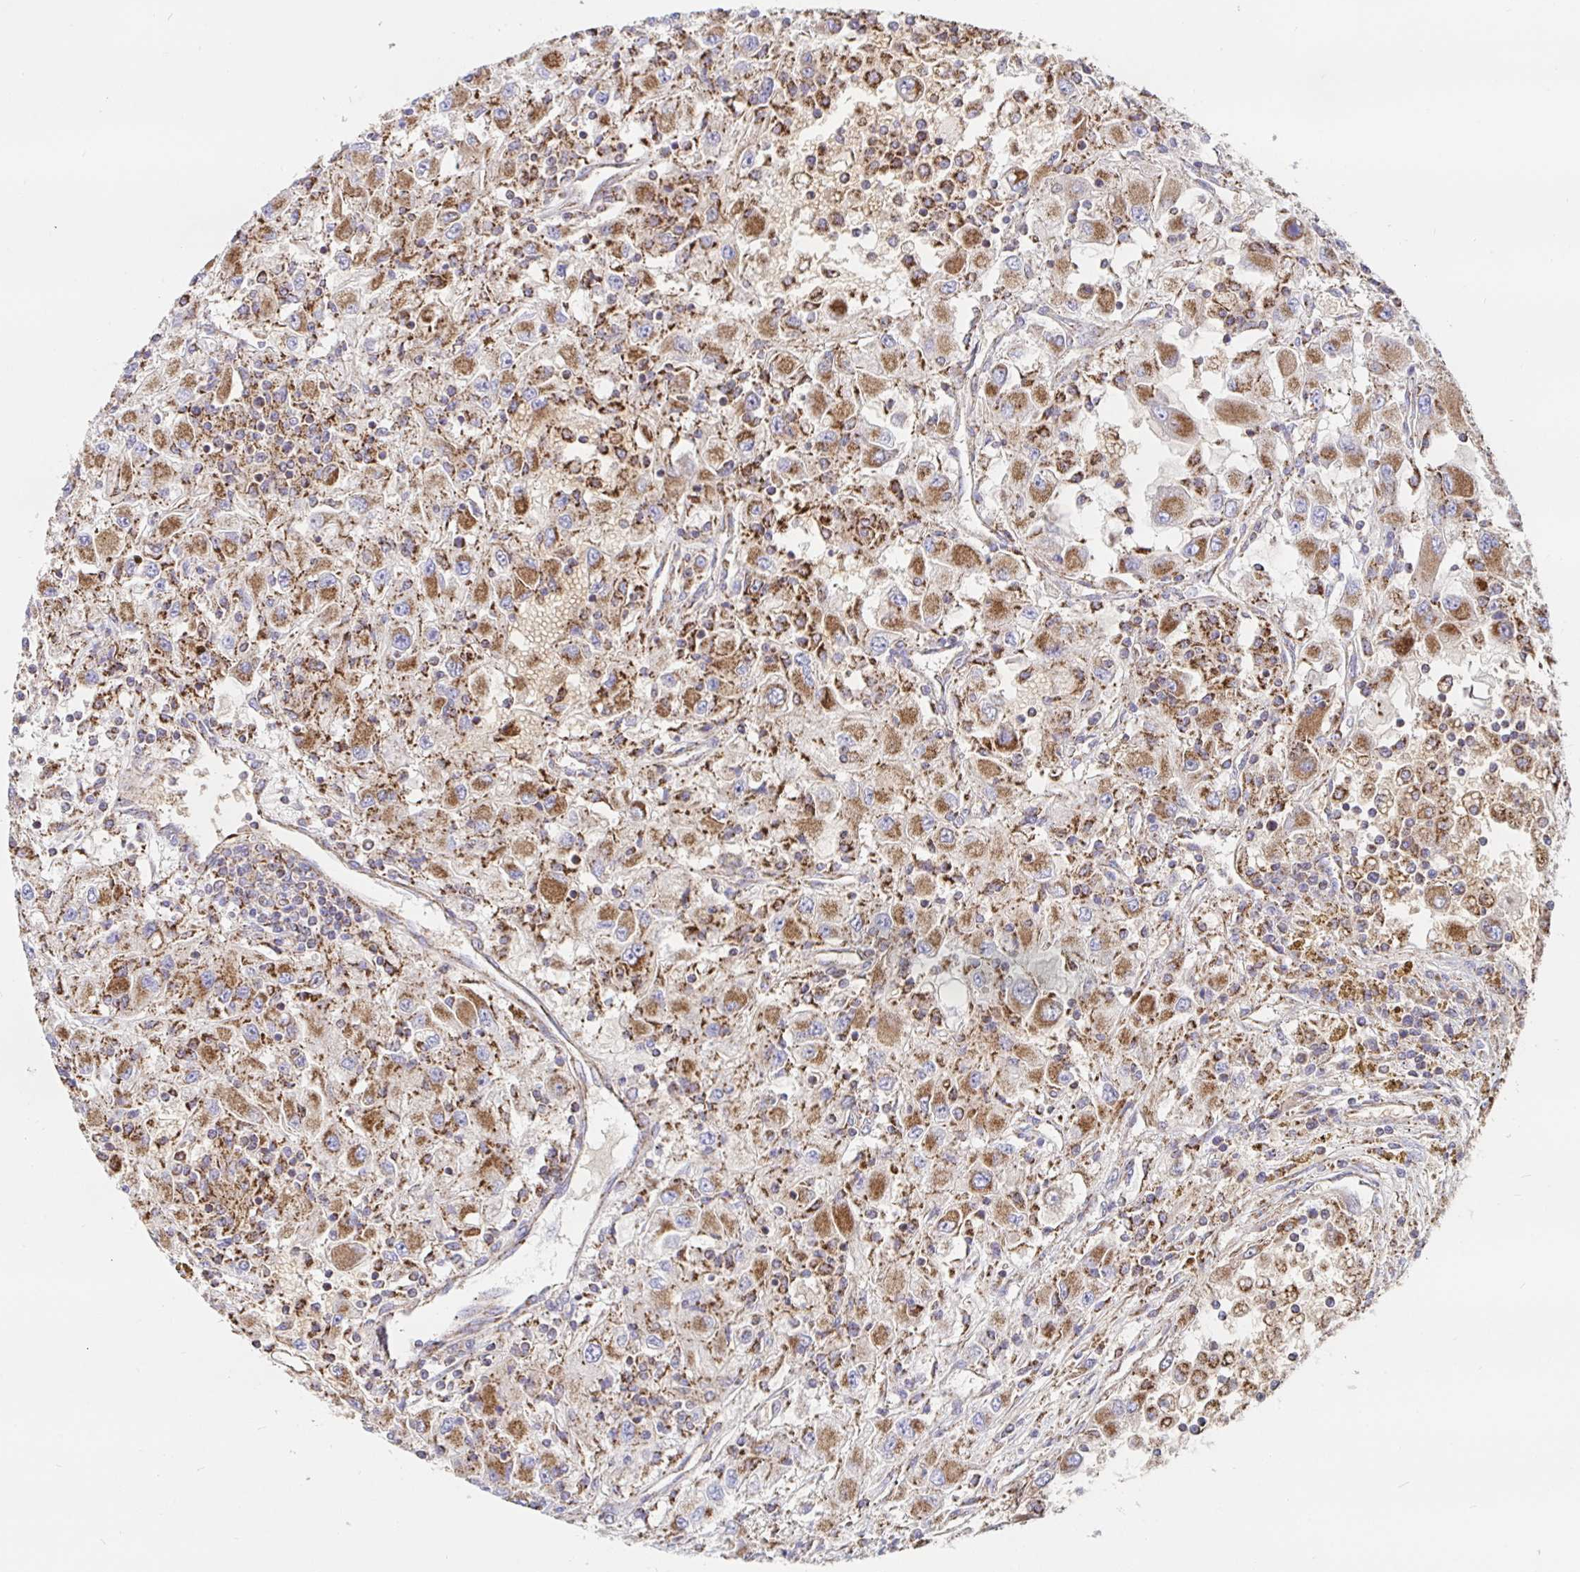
{"staining": {"intensity": "moderate", "quantity": ">75%", "location": "cytoplasmic/membranous"}, "tissue": "renal cancer", "cell_type": "Tumor cells", "image_type": "cancer", "snomed": [{"axis": "morphology", "description": "Adenocarcinoma, NOS"}, {"axis": "topography", "description": "Kidney"}], "caption": "An image of renal adenocarcinoma stained for a protein shows moderate cytoplasmic/membranous brown staining in tumor cells.", "gene": "PRDX3", "patient": {"sex": "female", "age": 67}}